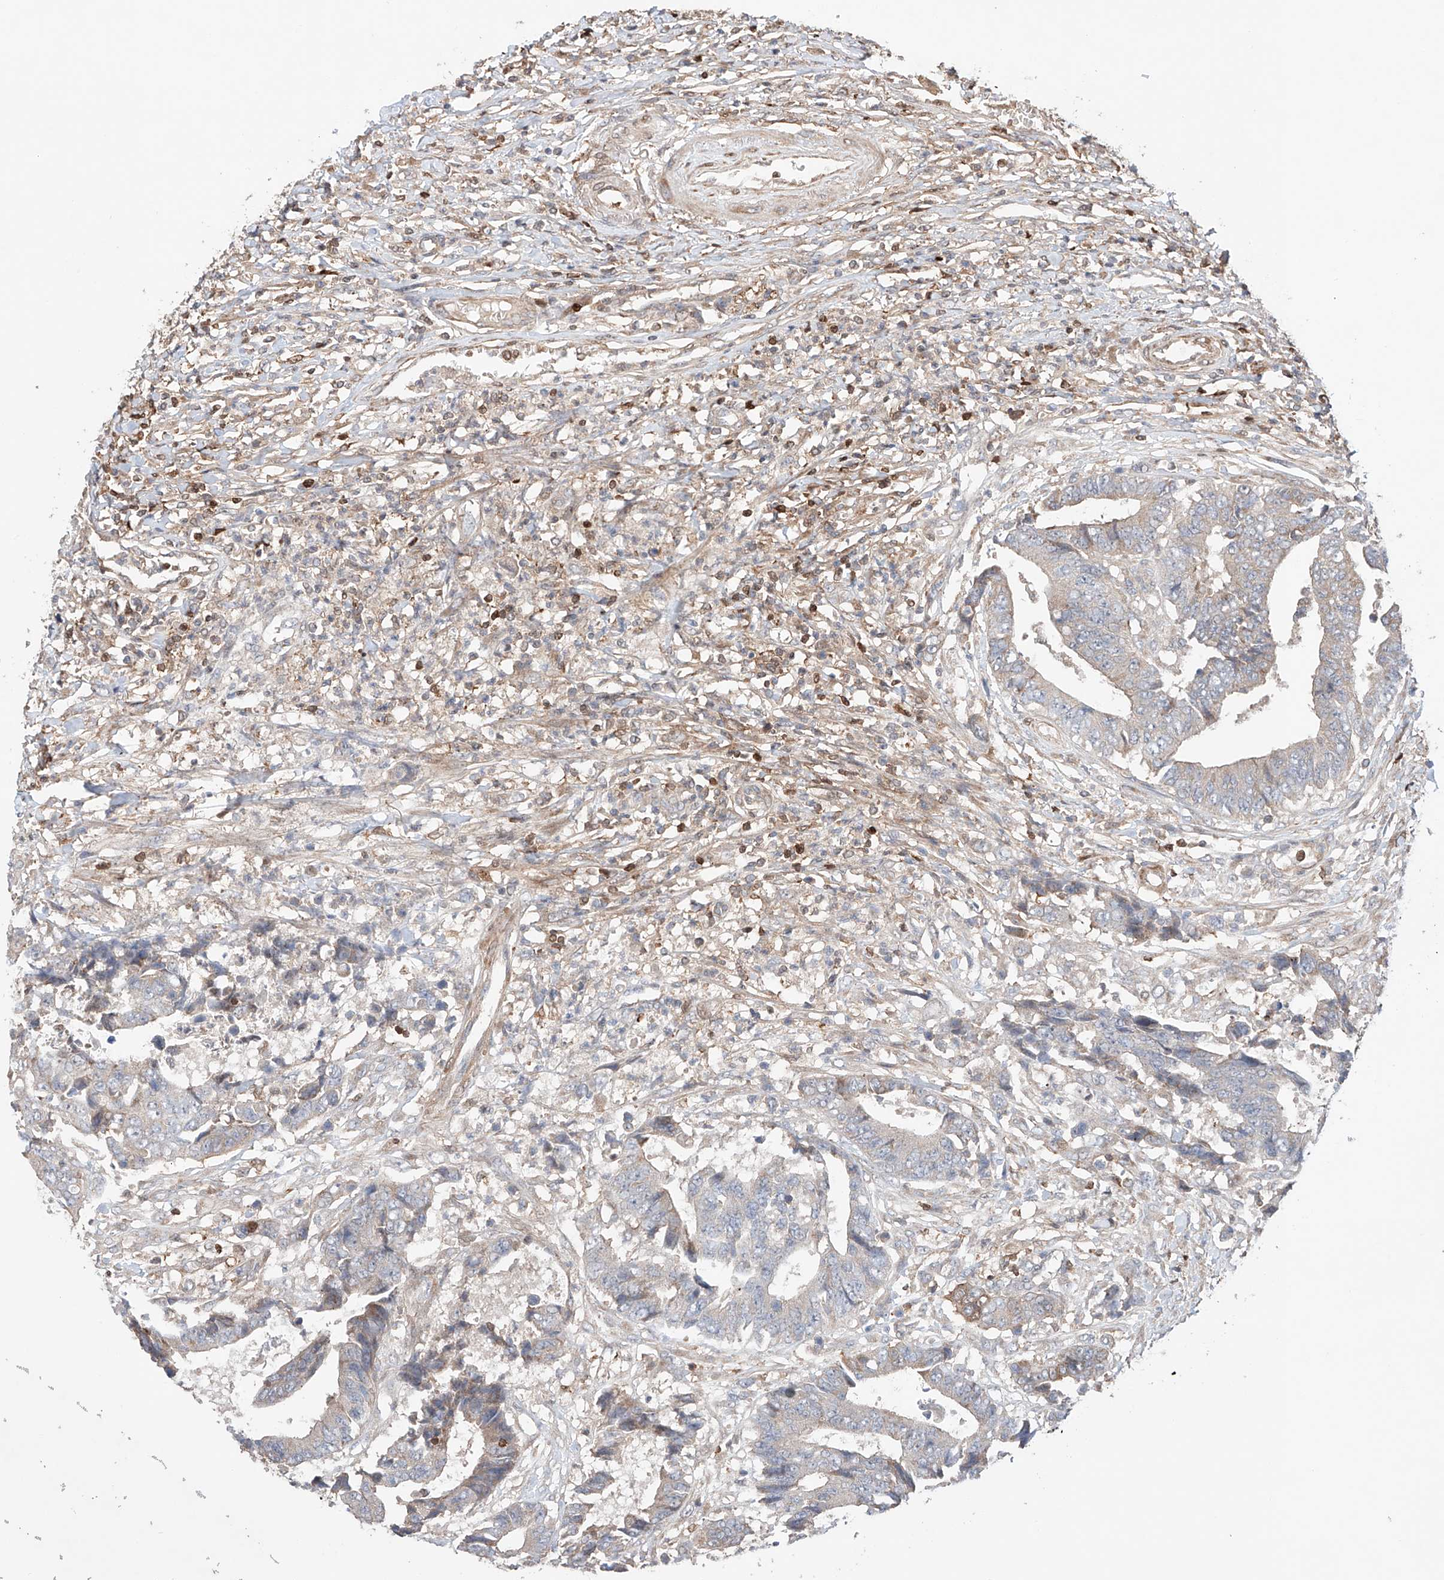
{"staining": {"intensity": "weak", "quantity": "<25%", "location": "cytoplasmic/membranous"}, "tissue": "colorectal cancer", "cell_type": "Tumor cells", "image_type": "cancer", "snomed": [{"axis": "morphology", "description": "Adenocarcinoma, NOS"}, {"axis": "topography", "description": "Rectum"}], "caption": "A micrograph of colorectal cancer stained for a protein reveals no brown staining in tumor cells.", "gene": "IGSF22", "patient": {"sex": "male", "age": 84}}